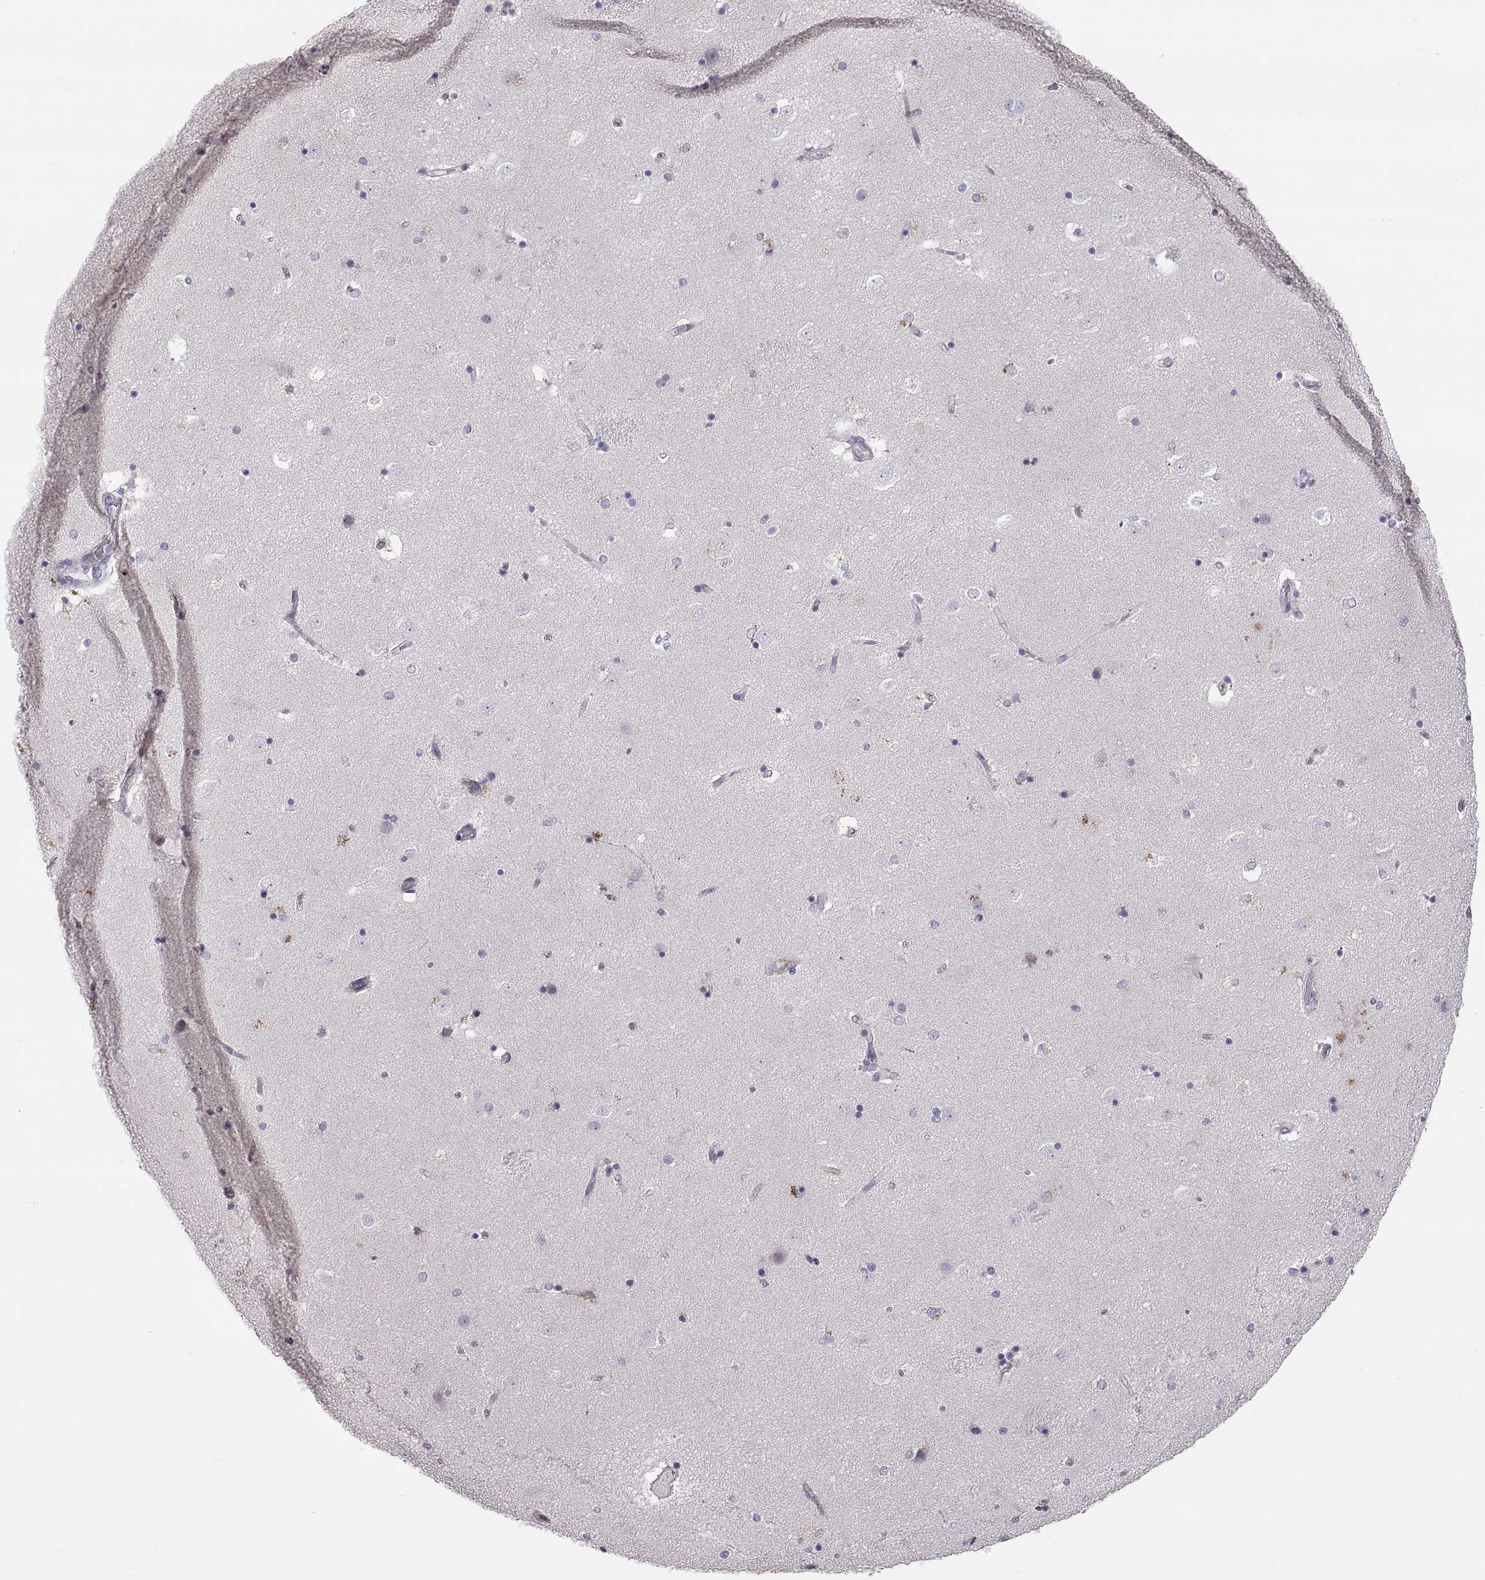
{"staining": {"intensity": "negative", "quantity": "none", "location": "none"}, "tissue": "caudate", "cell_type": "Glial cells", "image_type": "normal", "snomed": [{"axis": "morphology", "description": "Normal tissue, NOS"}, {"axis": "topography", "description": "Lateral ventricle wall"}], "caption": "Photomicrograph shows no protein staining in glial cells of normal caudate.", "gene": "ADAM32", "patient": {"sex": "male", "age": 51}}